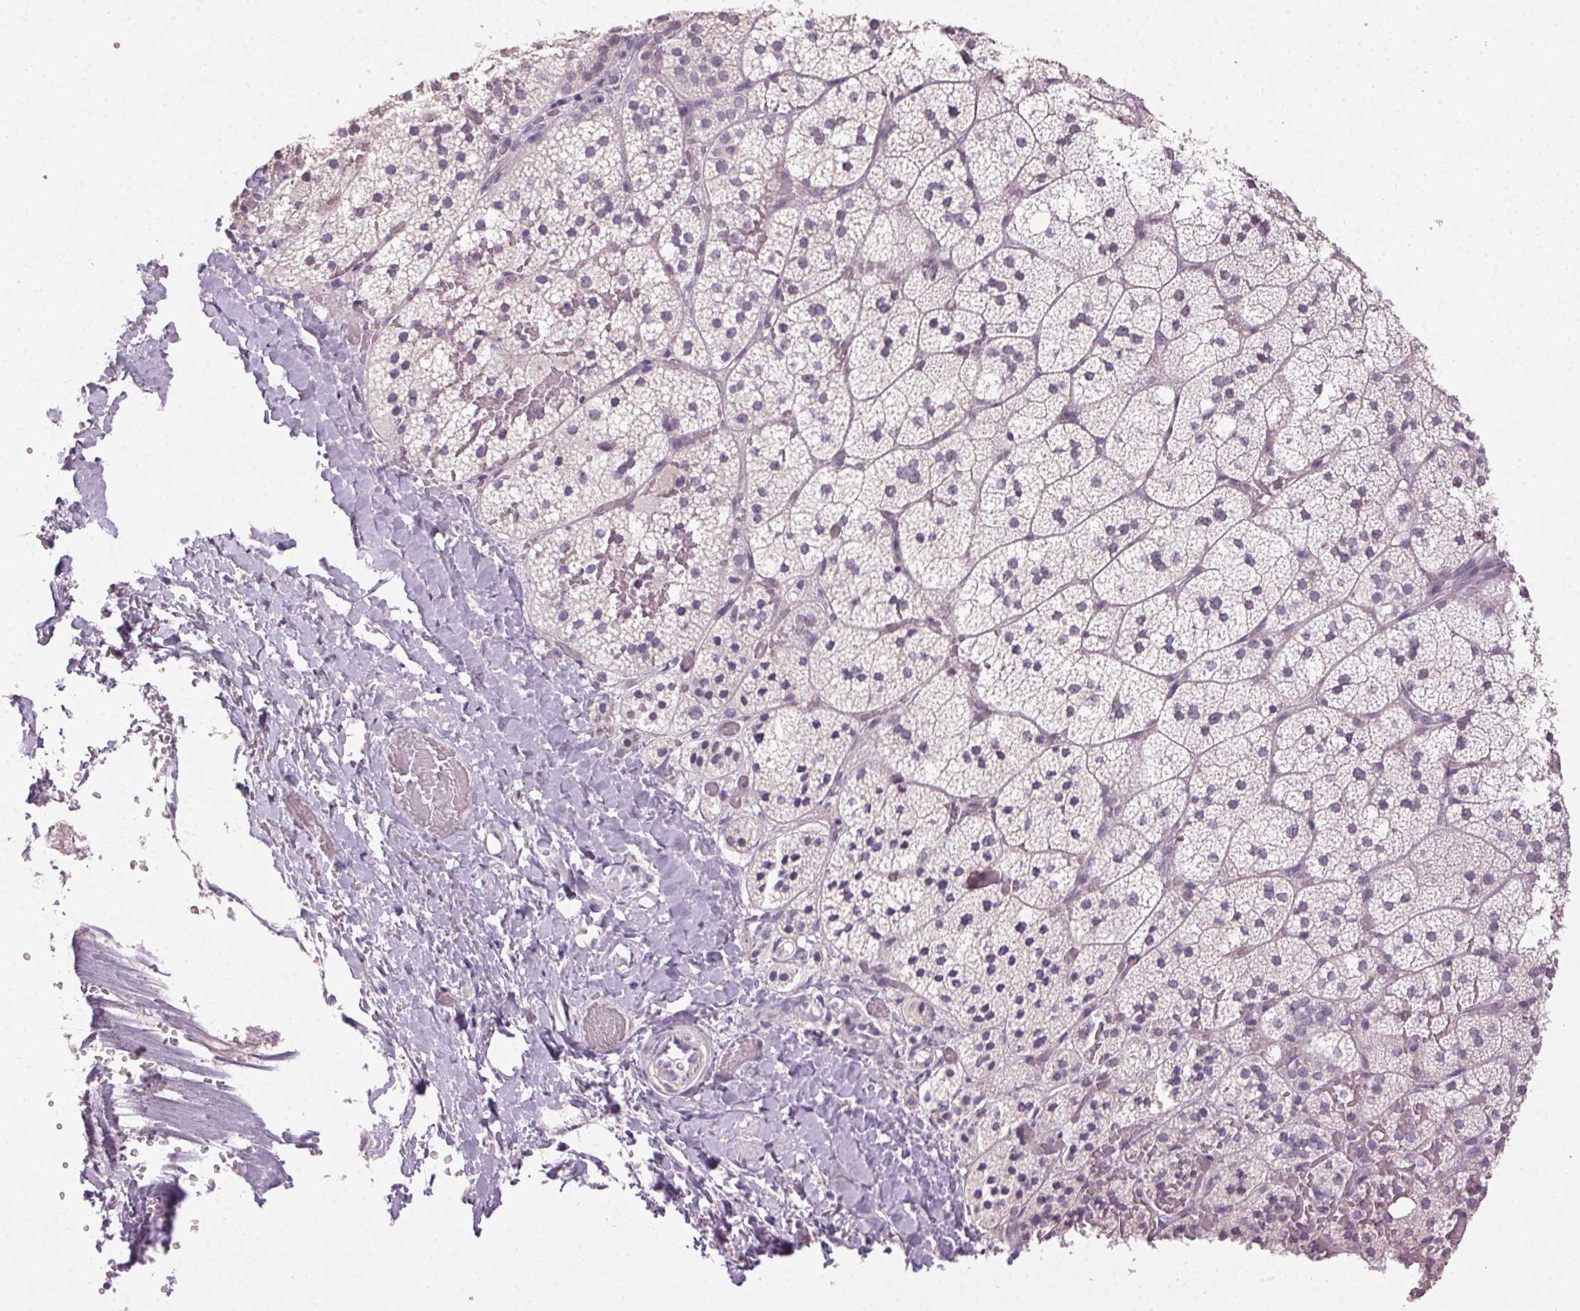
{"staining": {"intensity": "weak", "quantity": "<25%", "location": "cytoplasmic/membranous"}, "tissue": "adrenal gland", "cell_type": "Glandular cells", "image_type": "normal", "snomed": [{"axis": "morphology", "description": "Normal tissue, NOS"}, {"axis": "topography", "description": "Adrenal gland"}], "caption": "The image displays no staining of glandular cells in unremarkable adrenal gland.", "gene": "FAM168A", "patient": {"sex": "male", "age": 53}}